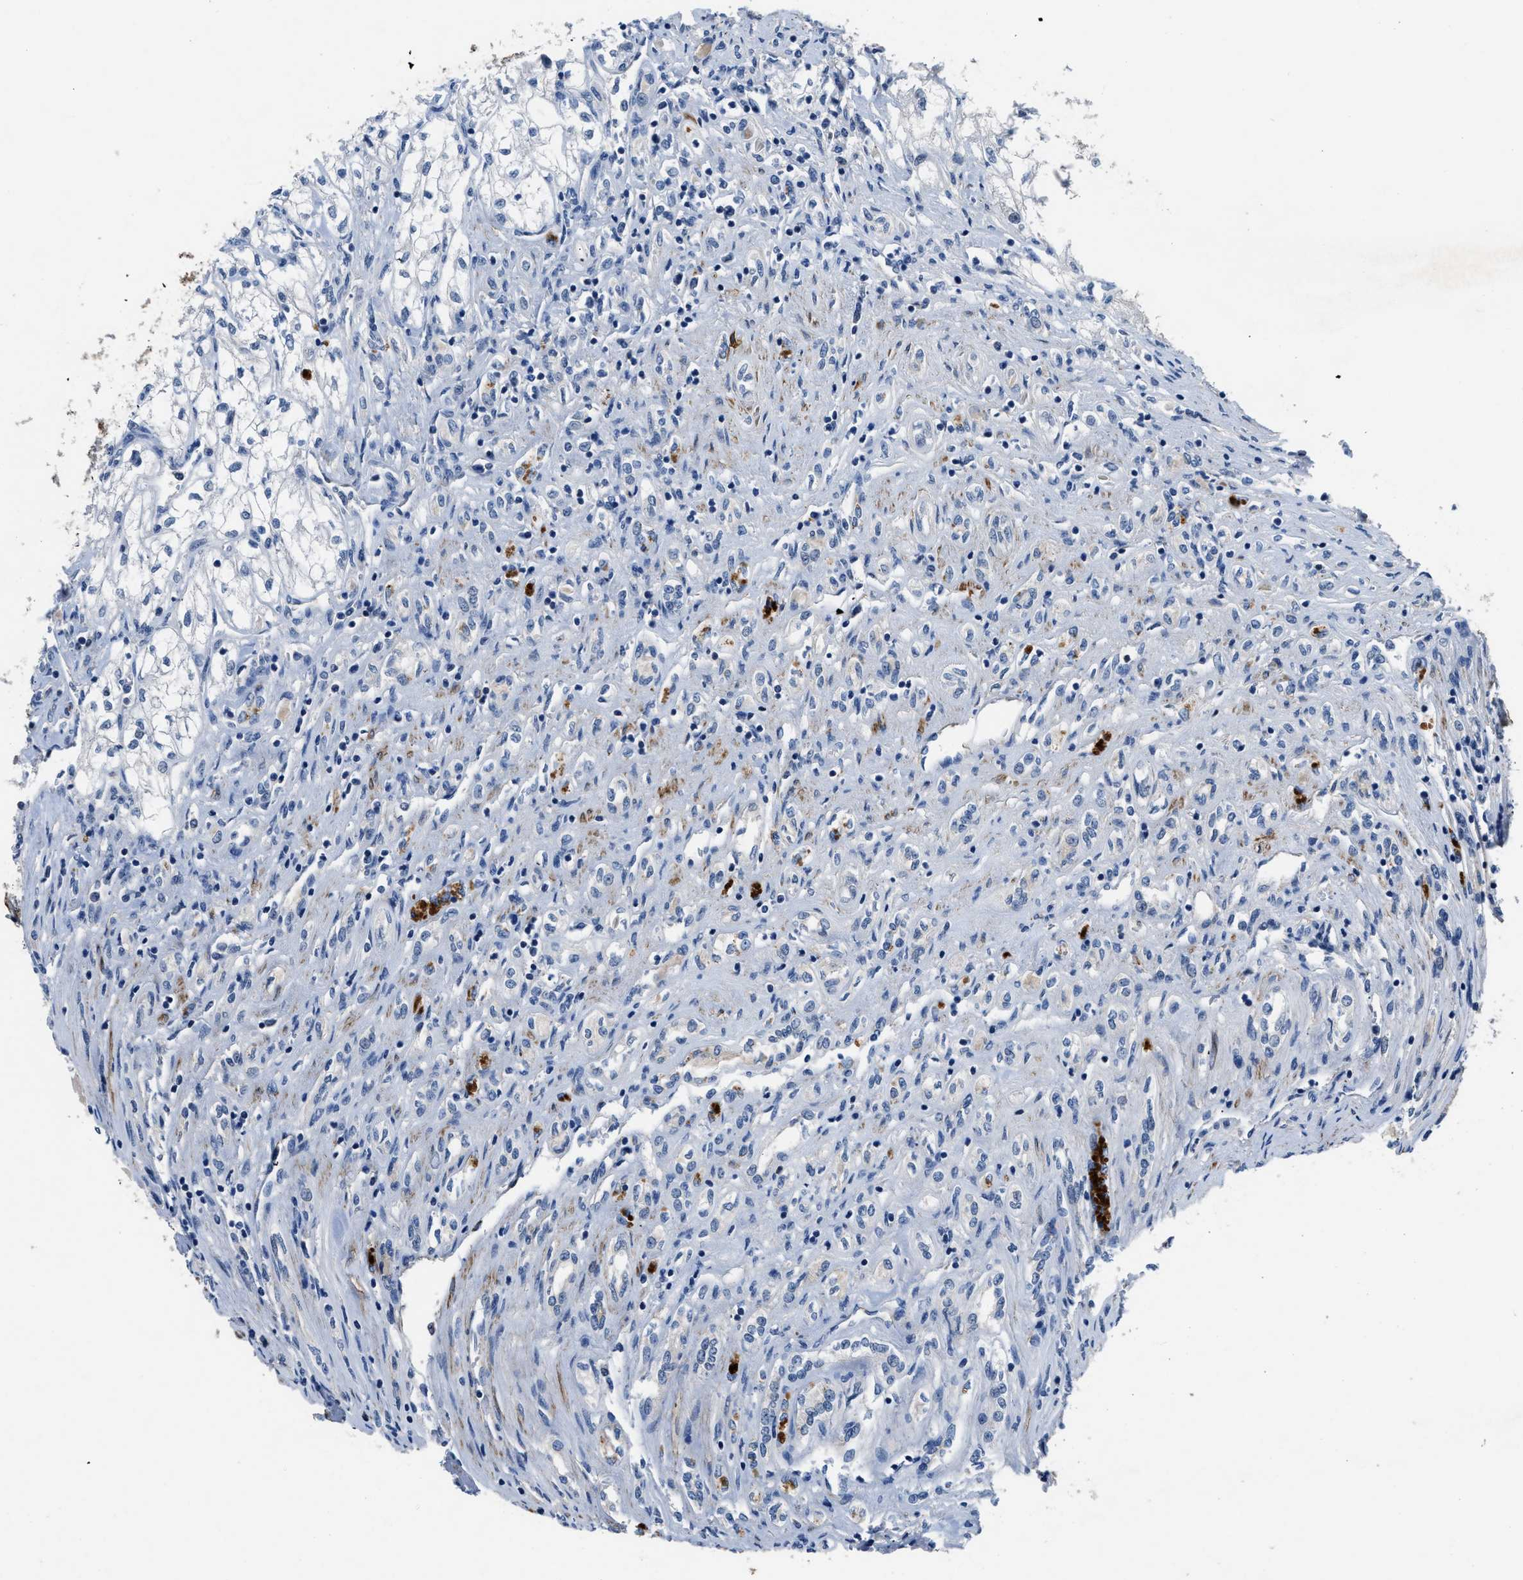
{"staining": {"intensity": "negative", "quantity": "none", "location": "none"}, "tissue": "renal cancer", "cell_type": "Tumor cells", "image_type": "cancer", "snomed": [{"axis": "morphology", "description": "Adenocarcinoma, NOS"}, {"axis": "topography", "description": "Kidney"}], "caption": "DAB (3,3'-diaminobenzidine) immunohistochemical staining of renal adenocarcinoma shows no significant staining in tumor cells.", "gene": "LANCL2", "patient": {"sex": "female", "age": 70}}